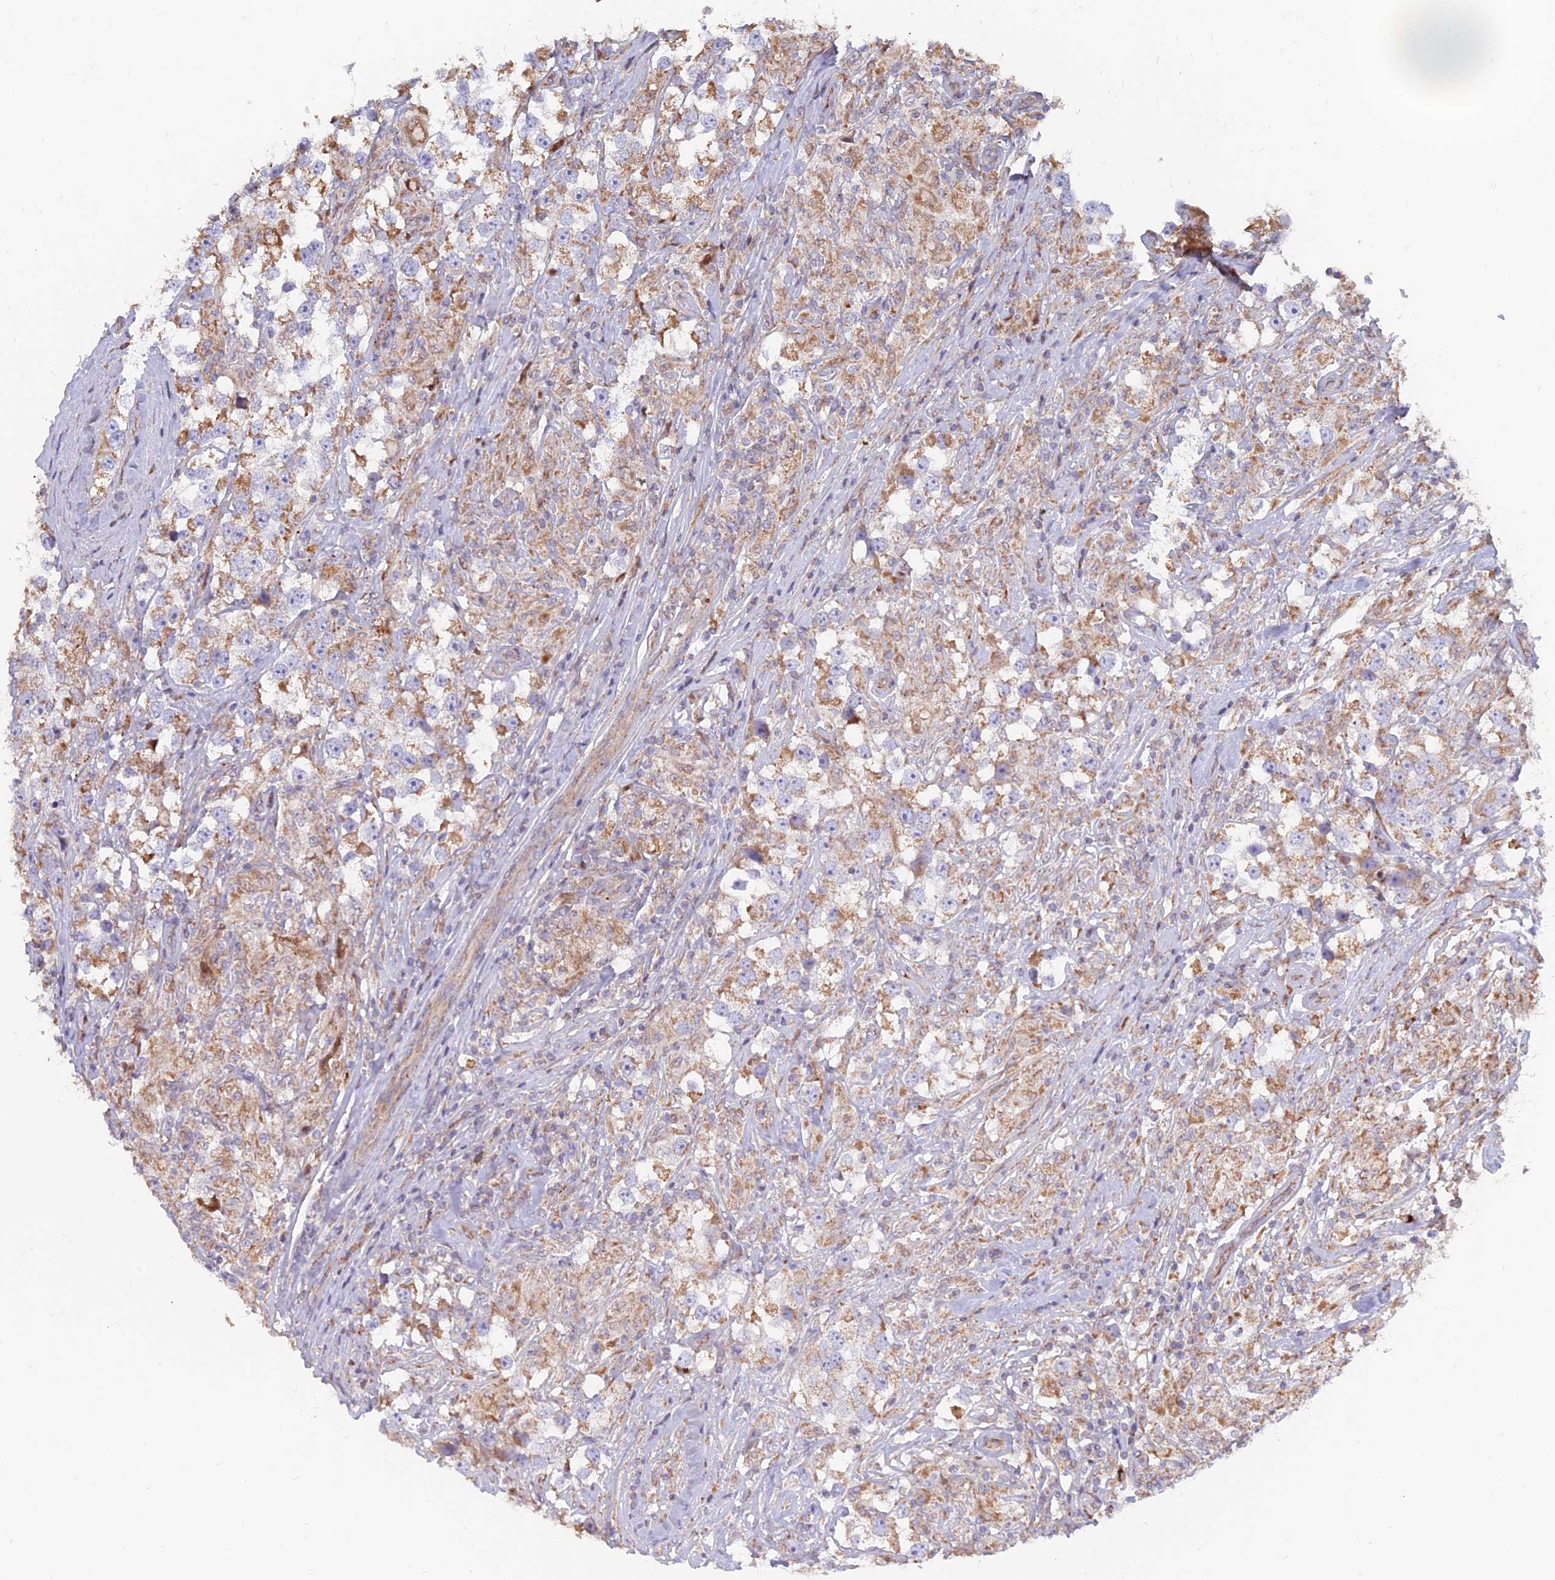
{"staining": {"intensity": "moderate", "quantity": "25%-75%", "location": "cytoplasmic/membranous"}, "tissue": "testis cancer", "cell_type": "Tumor cells", "image_type": "cancer", "snomed": [{"axis": "morphology", "description": "Seminoma, NOS"}, {"axis": "topography", "description": "Testis"}], "caption": "DAB immunohistochemical staining of seminoma (testis) shows moderate cytoplasmic/membranous protein staining in approximately 25%-75% of tumor cells.", "gene": "TBC1D20", "patient": {"sex": "male", "age": 46}}